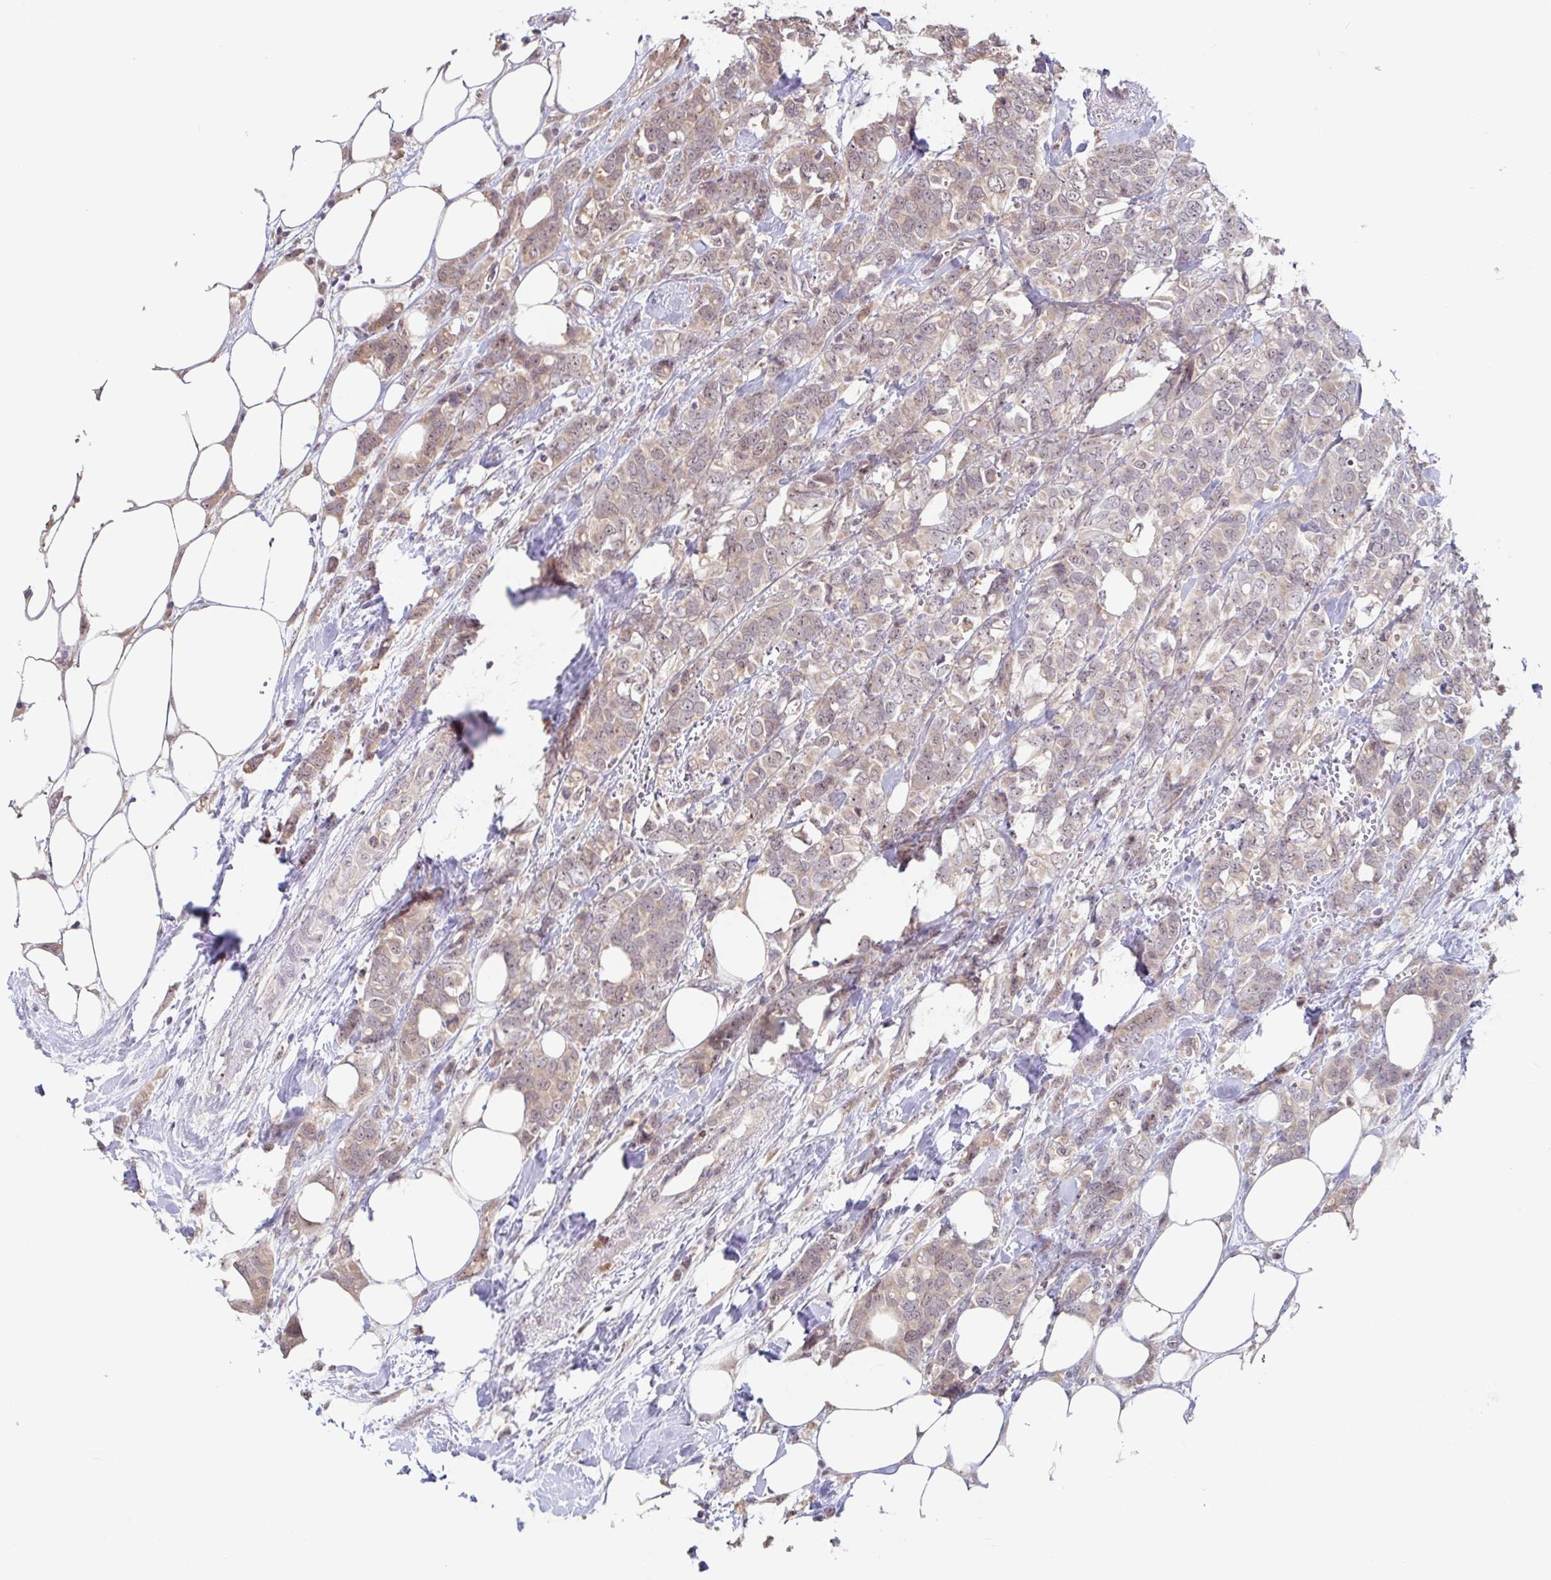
{"staining": {"intensity": "weak", "quantity": ">75%", "location": "cytoplasmic/membranous"}, "tissue": "breast cancer", "cell_type": "Tumor cells", "image_type": "cancer", "snomed": [{"axis": "morphology", "description": "Lobular carcinoma"}, {"axis": "topography", "description": "Breast"}], "caption": "Immunohistochemistry (IHC) of human breast cancer reveals low levels of weak cytoplasmic/membranous staining in approximately >75% of tumor cells.", "gene": "STYXL1", "patient": {"sex": "female", "age": 91}}